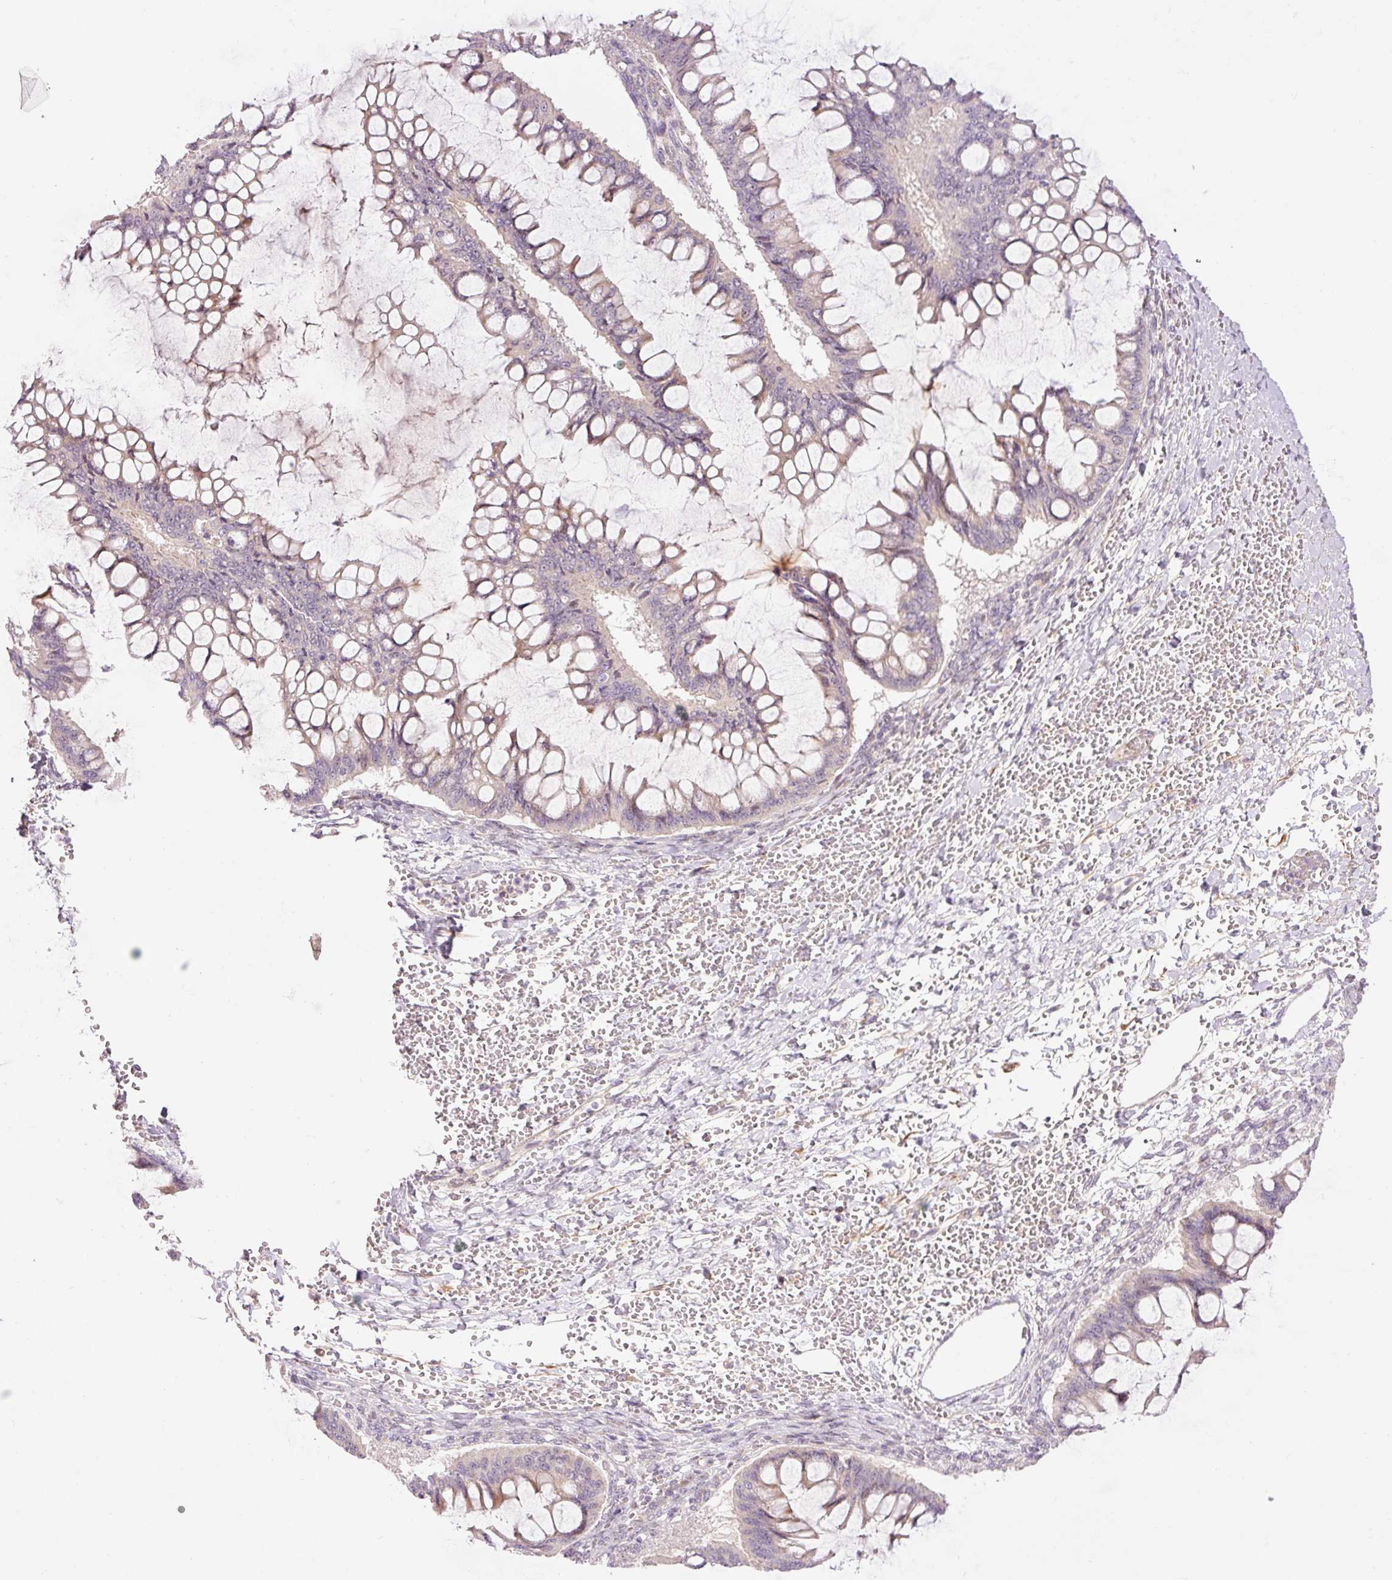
{"staining": {"intensity": "weak", "quantity": "25%-75%", "location": "cytoplasmic/membranous"}, "tissue": "ovarian cancer", "cell_type": "Tumor cells", "image_type": "cancer", "snomed": [{"axis": "morphology", "description": "Cystadenocarcinoma, mucinous, NOS"}, {"axis": "topography", "description": "Ovary"}], "caption": "Human ovarian cancer stained with a brown dye reveals weak cytoplasmic/membranous positive positivity in approximately 25%-75% of tumor cells.", "gene": "SLC29A3", "patient": {"sex": "female", "age": 73}}